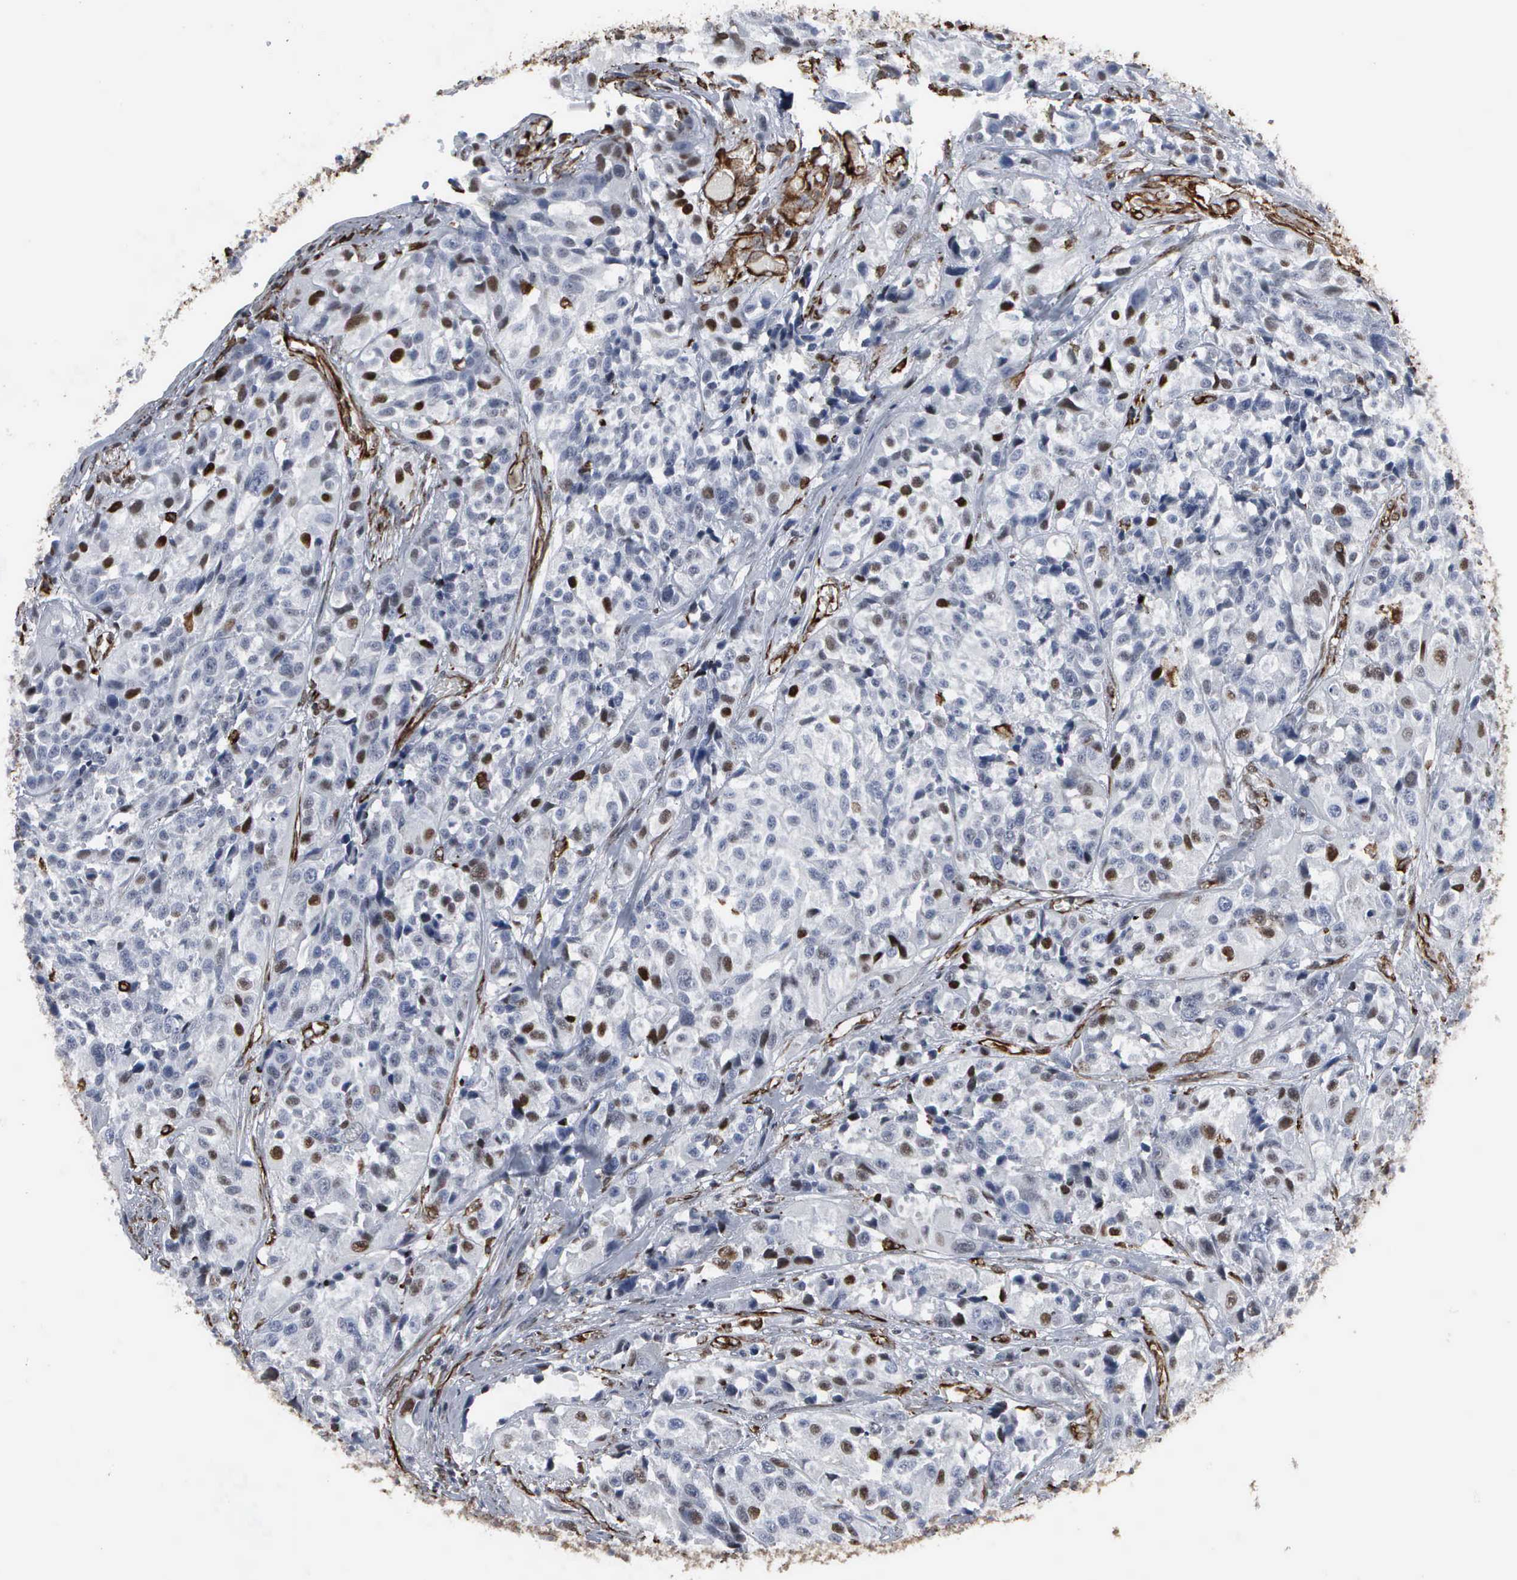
{"staining": {"intensity": "moderate", "quantity": "<25%", "location": "nuclear"}, "tissue": "urothelial cancer", "cell_type": "Tumor cells", "image_type": "cancer", "snomed": [{"axis": "morphology", "description": "Urothelial carcinoma, High grade"}, {"axis": "topography", "description": "Urinary bladder"}], "caption": "Protein analysis of urothelial cancer tissue reveals moderate nuclear staining in approximately <25% of tumor cells.", "gene": "CCNE1", "patient": {"sex": "female", "age": 81}}